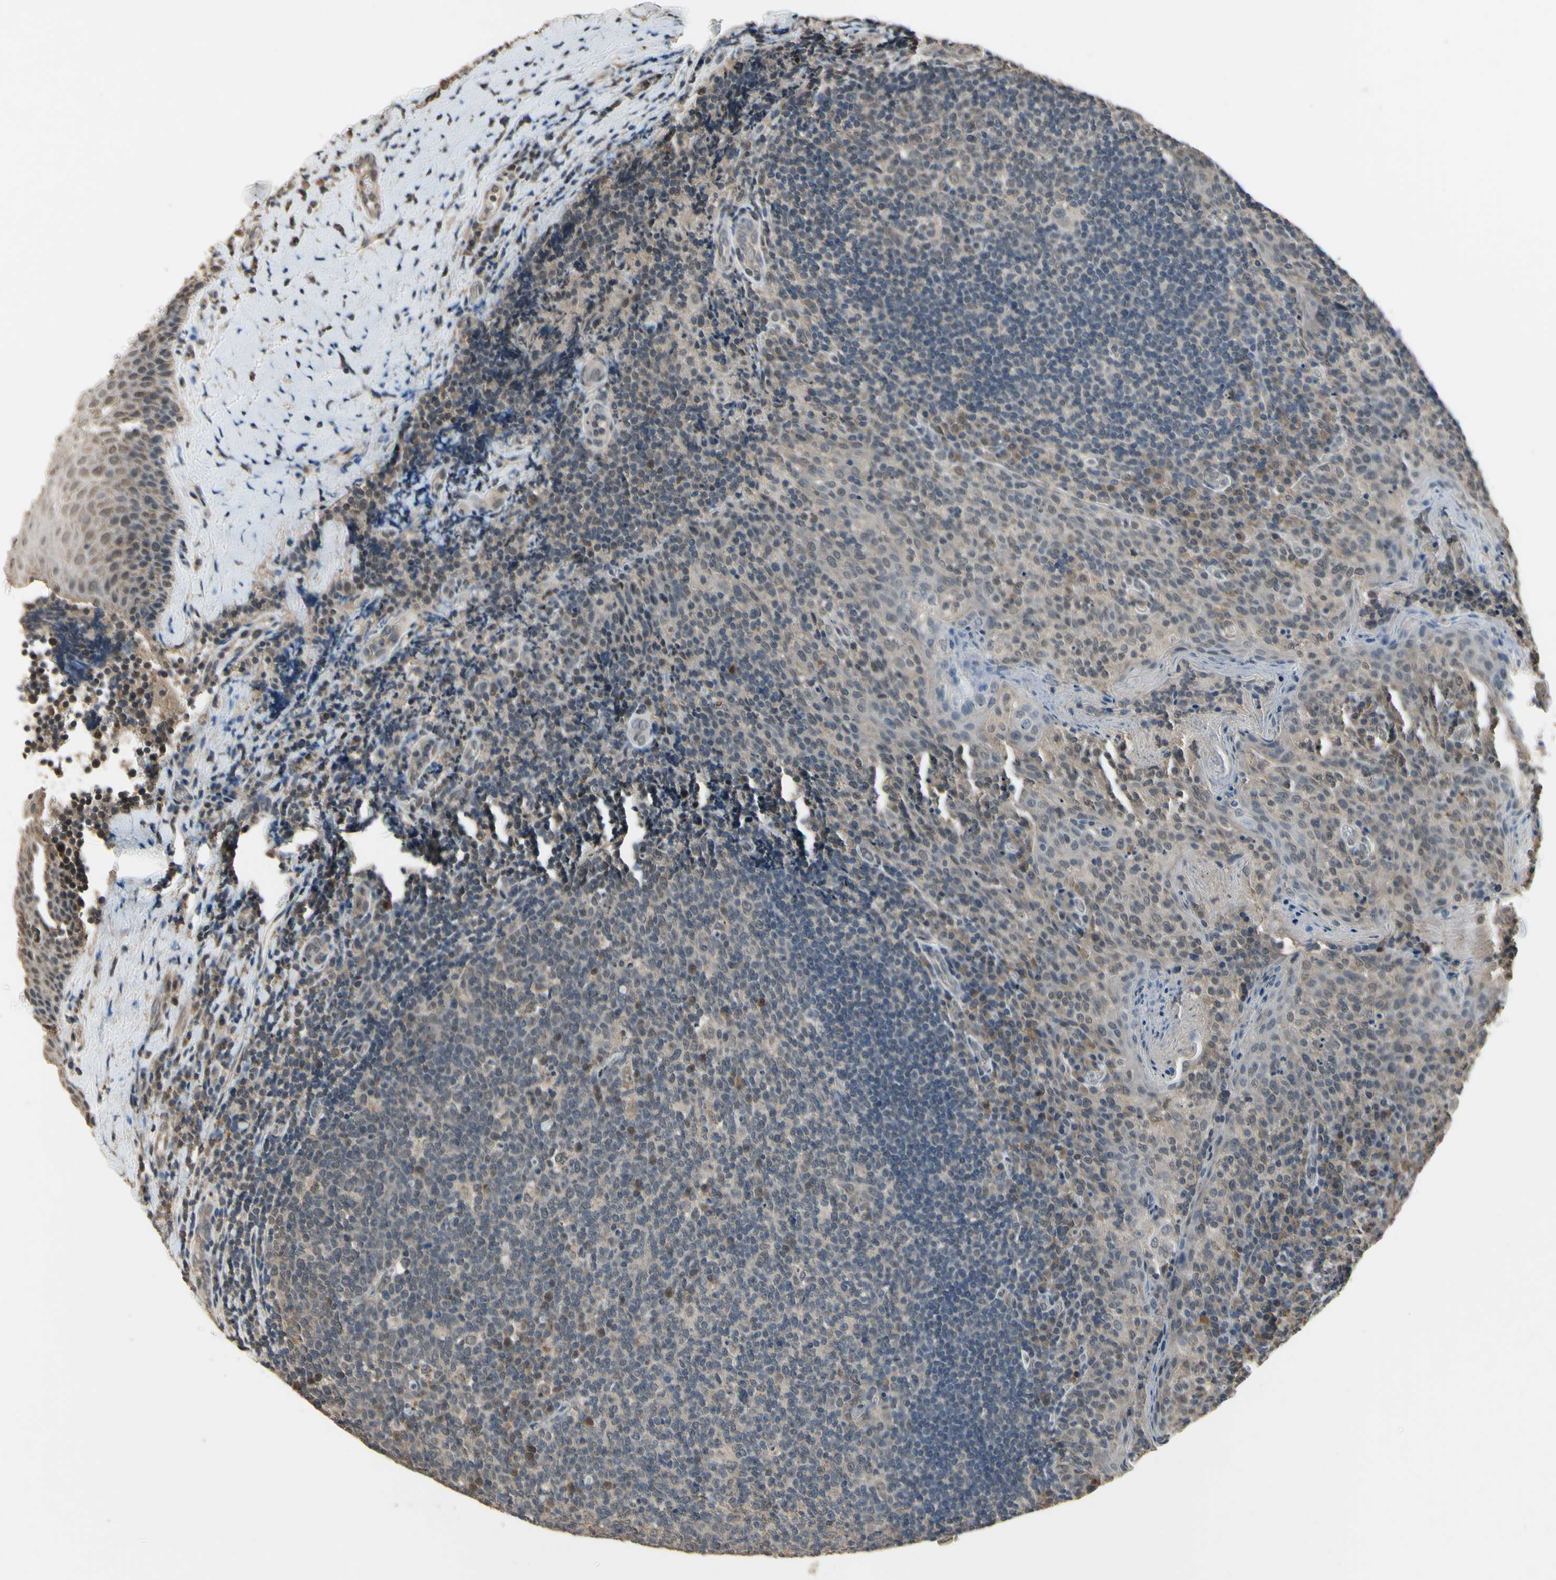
{"staining": {"intensity": "moderate", "quantity": "<25%", "location": "nuclear"}, "tissue": "tonsil", "cell_type": "Germinal center cells", "image_type": "normal", "snomed": [{"axis": "morphology", "description": "Normal tissue, NOS"}, {"axis": "topography", "description": "Tonsil"}], "caption": "A brown stain shows moderate nuclear positivity of a protein in germinal center cells of unremarkable tonsil. (Brightfield microscopy of DAB IHC at high magnification).", "gene": "ZNF174", "patient": {"sex": "male", "age": 17}}